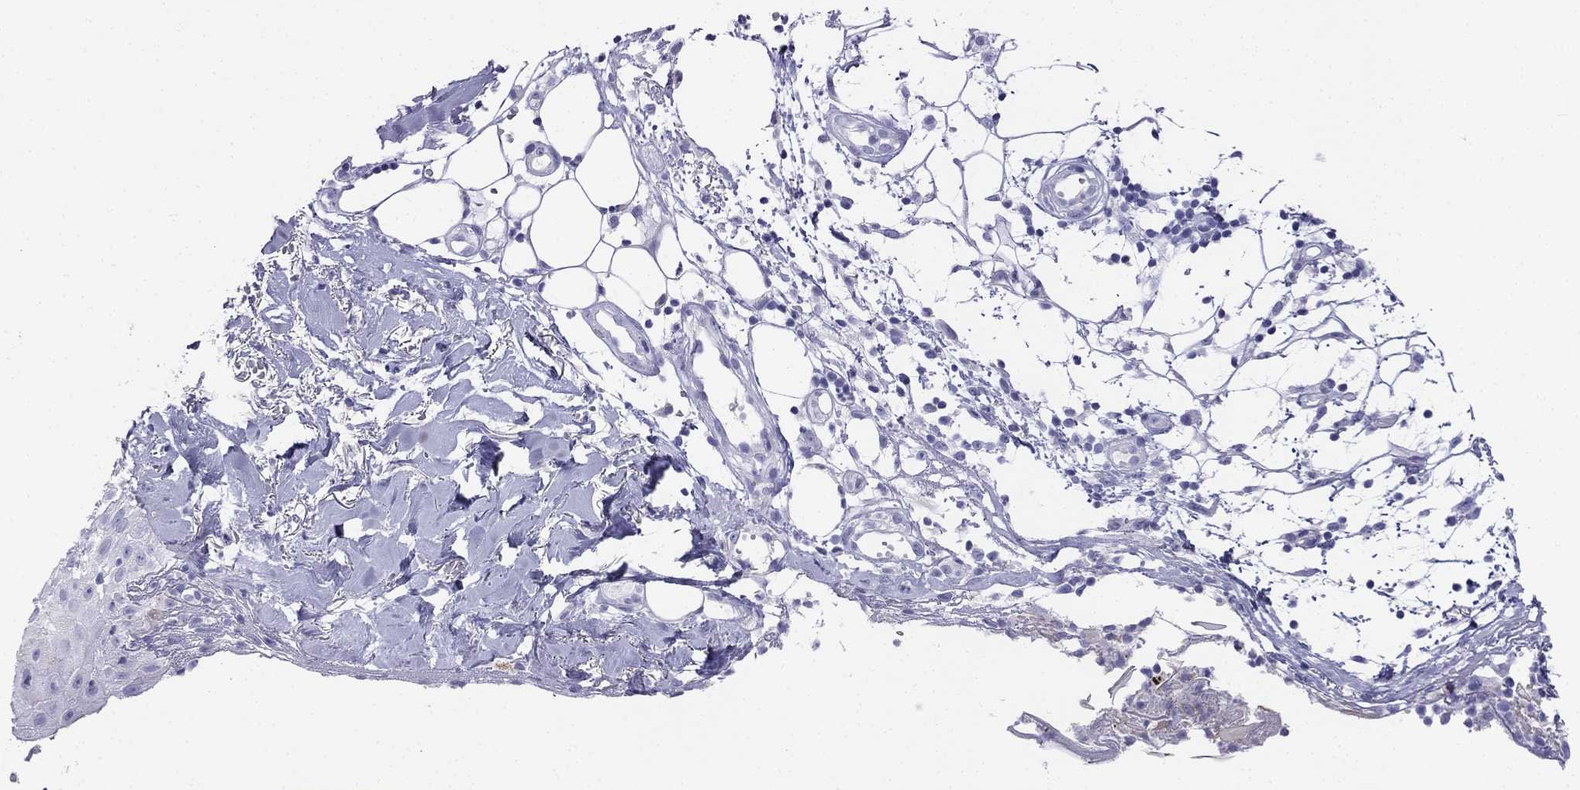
{"staining": {"intensity": "negative", "quantity": "none", "location": "none"}, "tissue": "skin cancer", "cell_type": "Tumor cells", "image_type": "cancer", "snomed": [{"axis": "morphology", "description": "Squamous cell carcinoma, NOS"}, {"axis": "topography", "description": "Skin"}], "caption": "This image is of skin cancer (squamous cell carcinoma) stained with immunohistochemistry (IHC) to label a protein in brown with the nuclei are counter-stained blue. There is no expression in tumor cells.", "gene": "ALOXE3", "patient": {"sex": "male", "age": 71}}